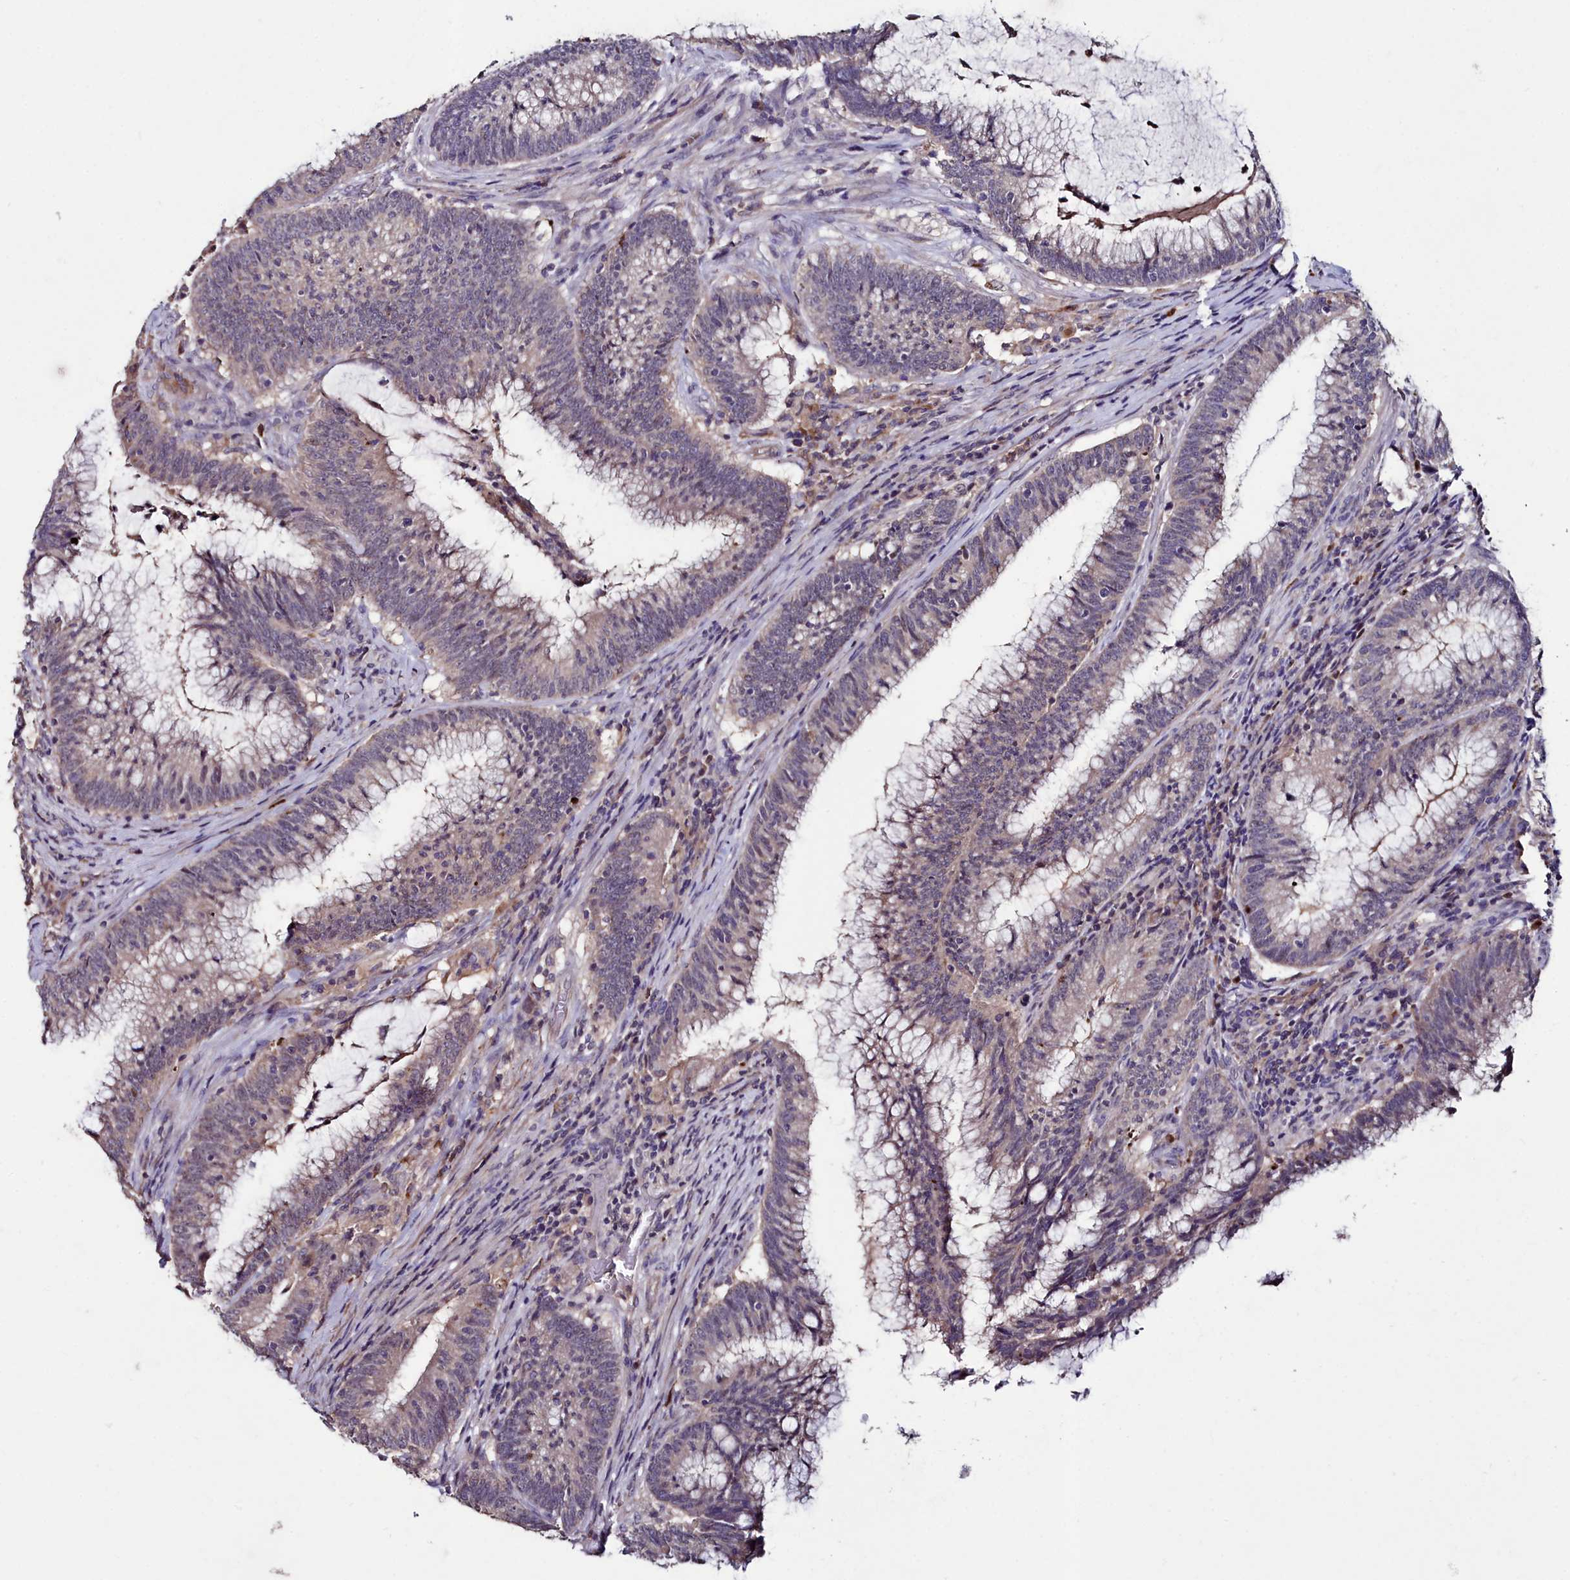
{"staining": {"intensity": "negative", "quantity": "none", "location": "none"}, "tissue": "colorectal cancer", "cell_type": "Tumor cells", "image_type": "cancer", "snomed": [{"axis": "morphology", "description": "Adenocarcinoma, NOS"}, {"axis": "topography", "description": "Rectum"}], "caption": "Immunohistochemical staining of human colorectal adenocarcinoma demonstrates no significant staining in tumor cells.", "gene": "AMBRA1", "patient": {"sex": "female", "age": 77}}